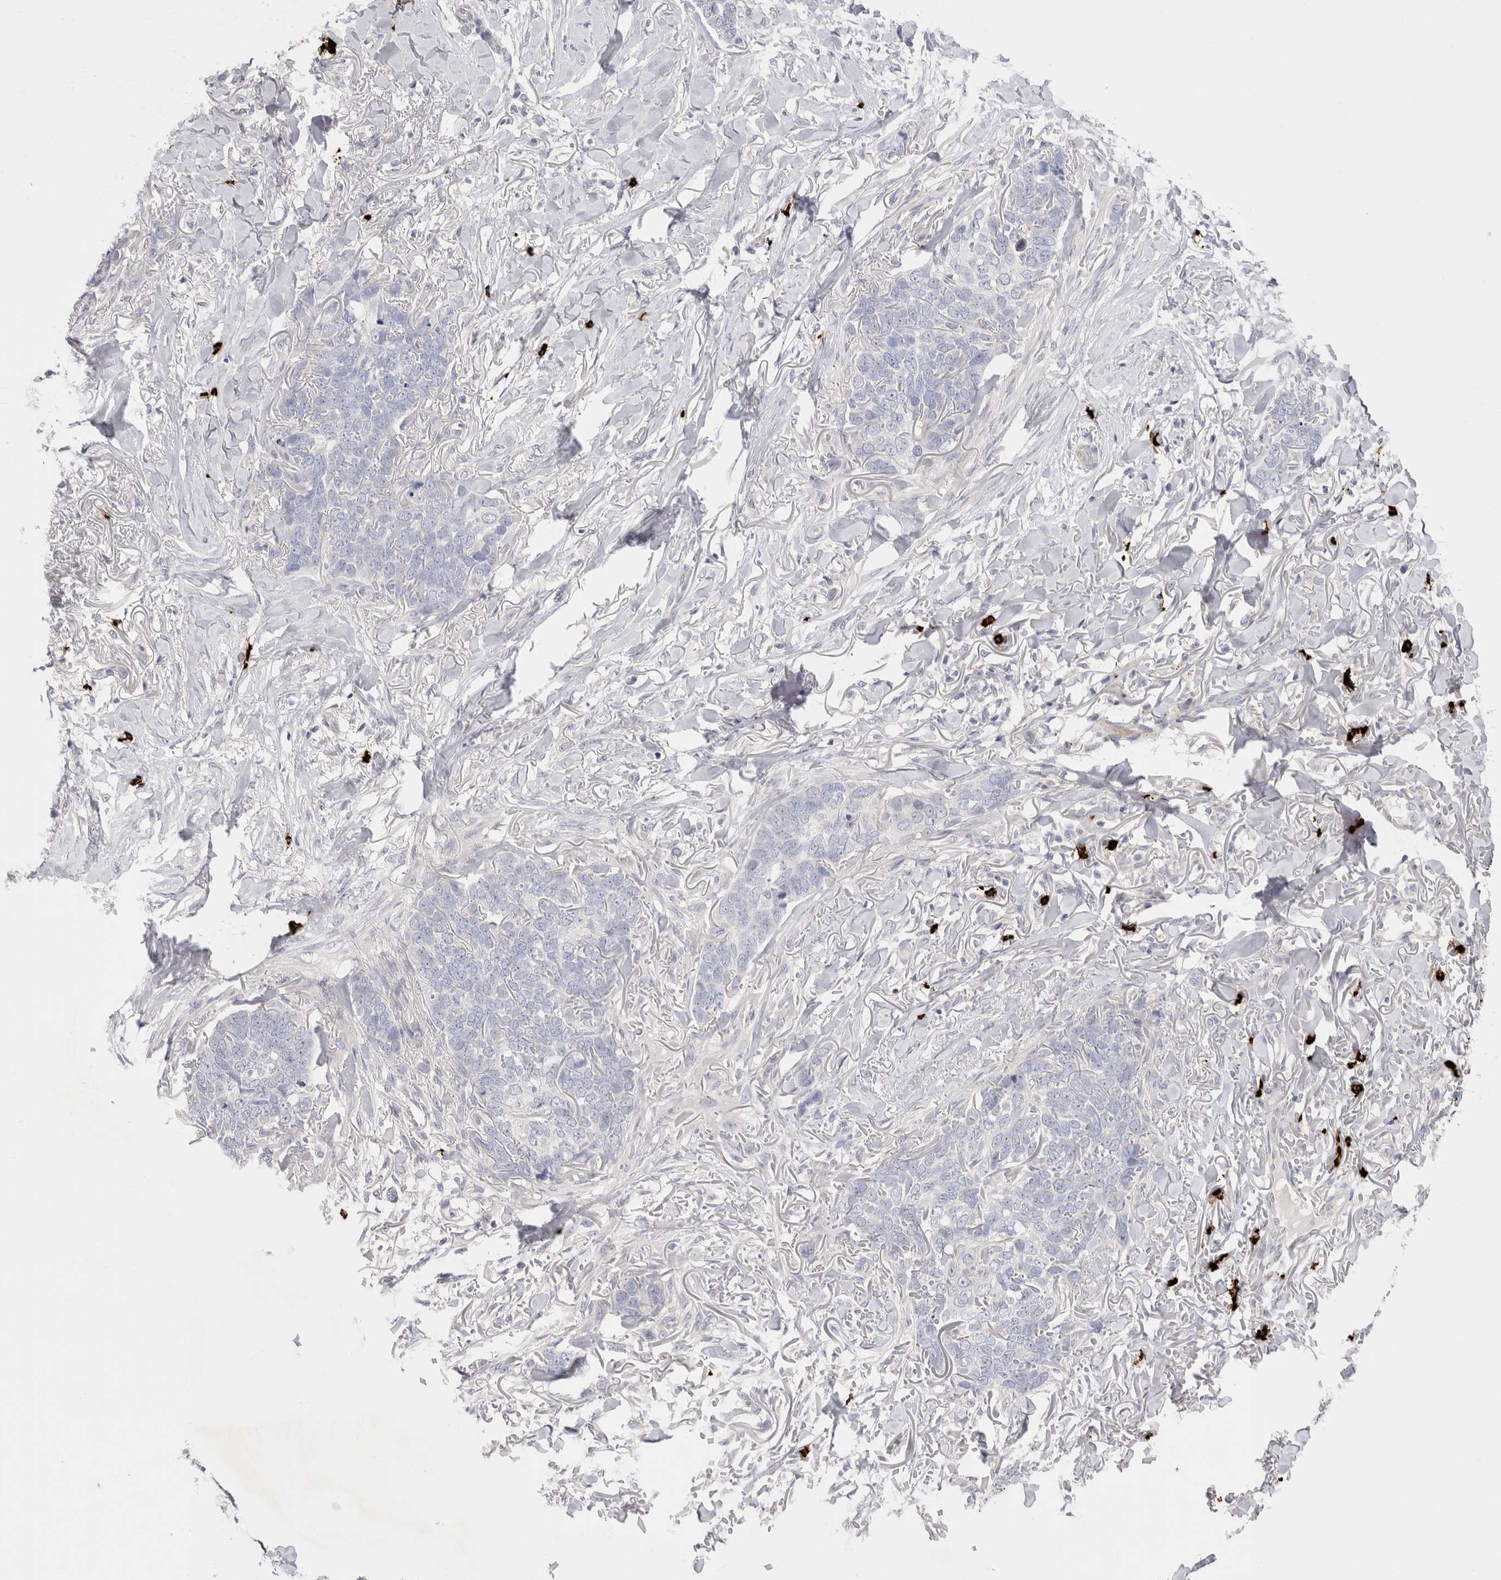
{"staining": {"intensity": "negative", "quantity": "none", "location": "none"}, "tissue": "skin cancer", "cell_type": "Tumor cells", "image_type": "cancer", "snomed": [{"axis": "morphology", "description": "Normal tissue, NOS"}, {"axis": "morphology", "description": "Basal cell carcinoma"}, {"axis": "topography", "description": "Skin"}], "caption": "Tumor cells show no significant expression in skin cancer (basal cell carcinoma).", "gene": "SPINK2", "patient": {"sex": "male", "age": 77}}